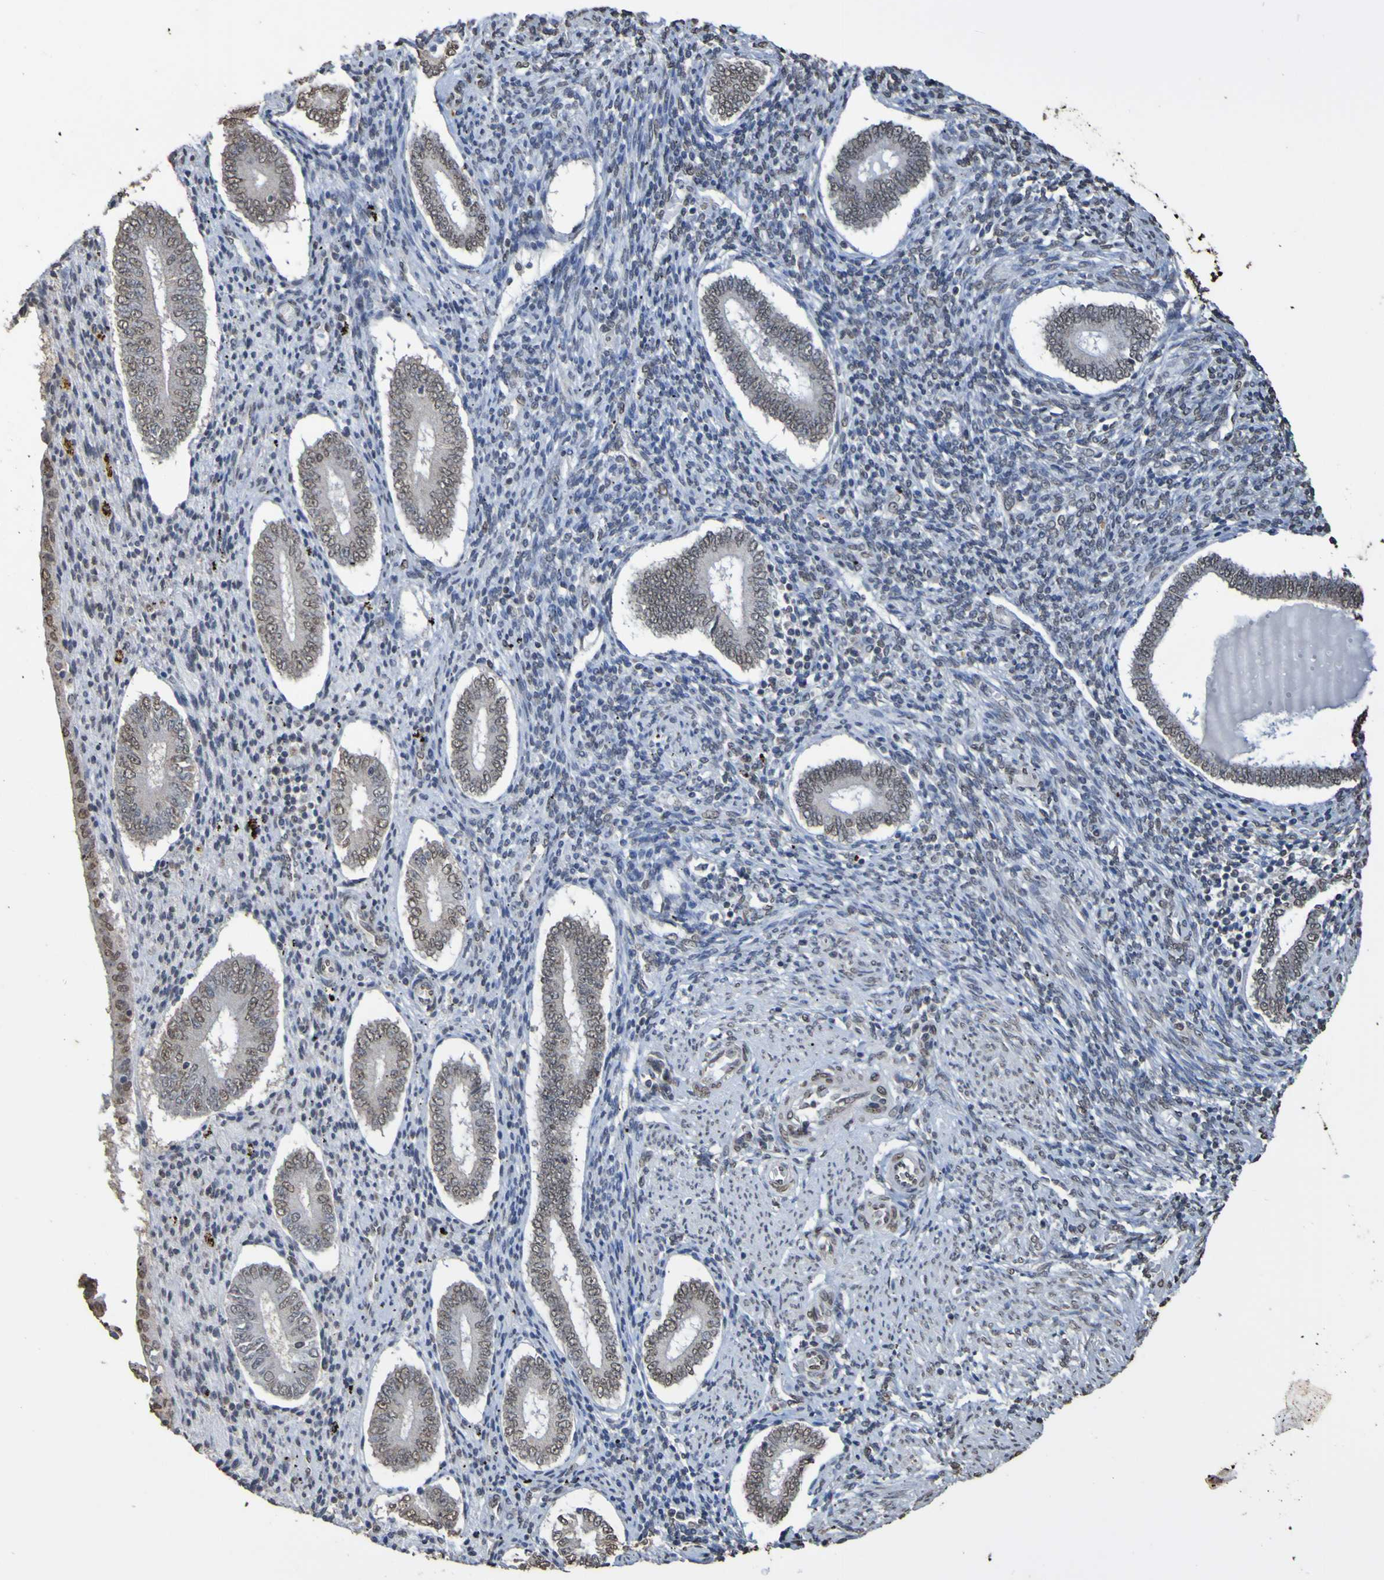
{"staining": {"intensity": "negative", "quantity": "none", "location": "none"}, "tissue": "endometrium", "cell_type": "Cells in endometrial stroma", "image_type": "normal", "snomed": [{"axis": "morphology", "description": "Normal tissue, NOS"}, {"axis": "topography", "description": "Endometrium"}], "caption": "A high-resolution image shows immunohistochemistry (IHC) staining of normal endometrium, which demonstrates no significant positivity in cells in endometrial stroma.", "gene": "ALKBH2", "patient": {"sex": "female", "age": 42}}